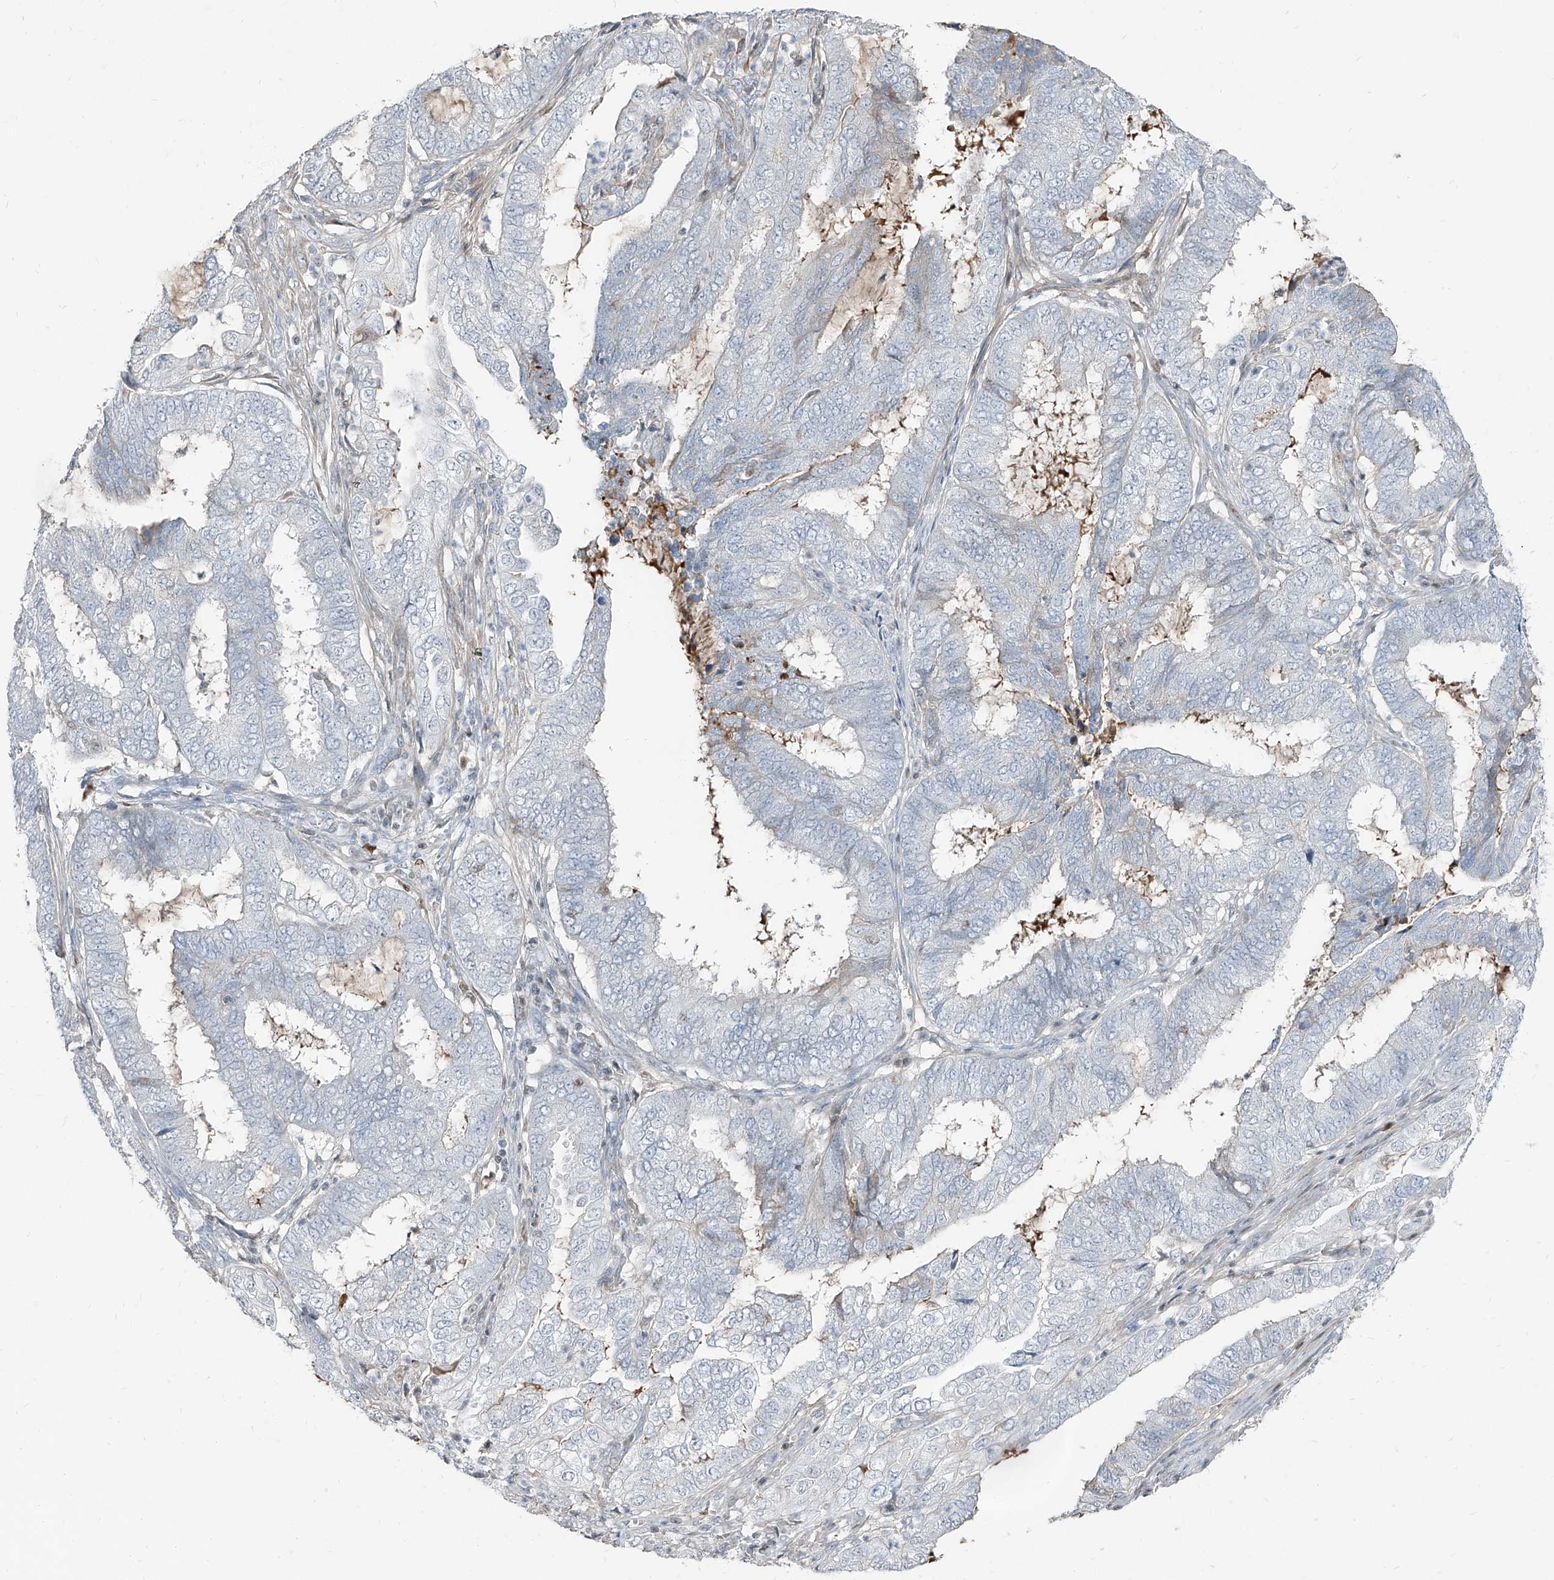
{"staining": {"intensity": "negative", "quantity": "none", "location": "none"}, "tissue": "endometrial cancer", "cell_type": "Tumor cells", "image_type": "cancer", "snomed": [{"axis": "morphology", "description": "Adenocarcinoma, NOS"}, {"axis": "topography", "description": "Endometrium"}], "caption": "An immunohistochemistry photomicrograph of endometrial cancer (adenocarcinoma) is shown. There is no staining in tumor cells of endometrial cancer (adenocarcinoma).", "gene": "HOXA3", "patient": {"sex": "female", "age": 51}}